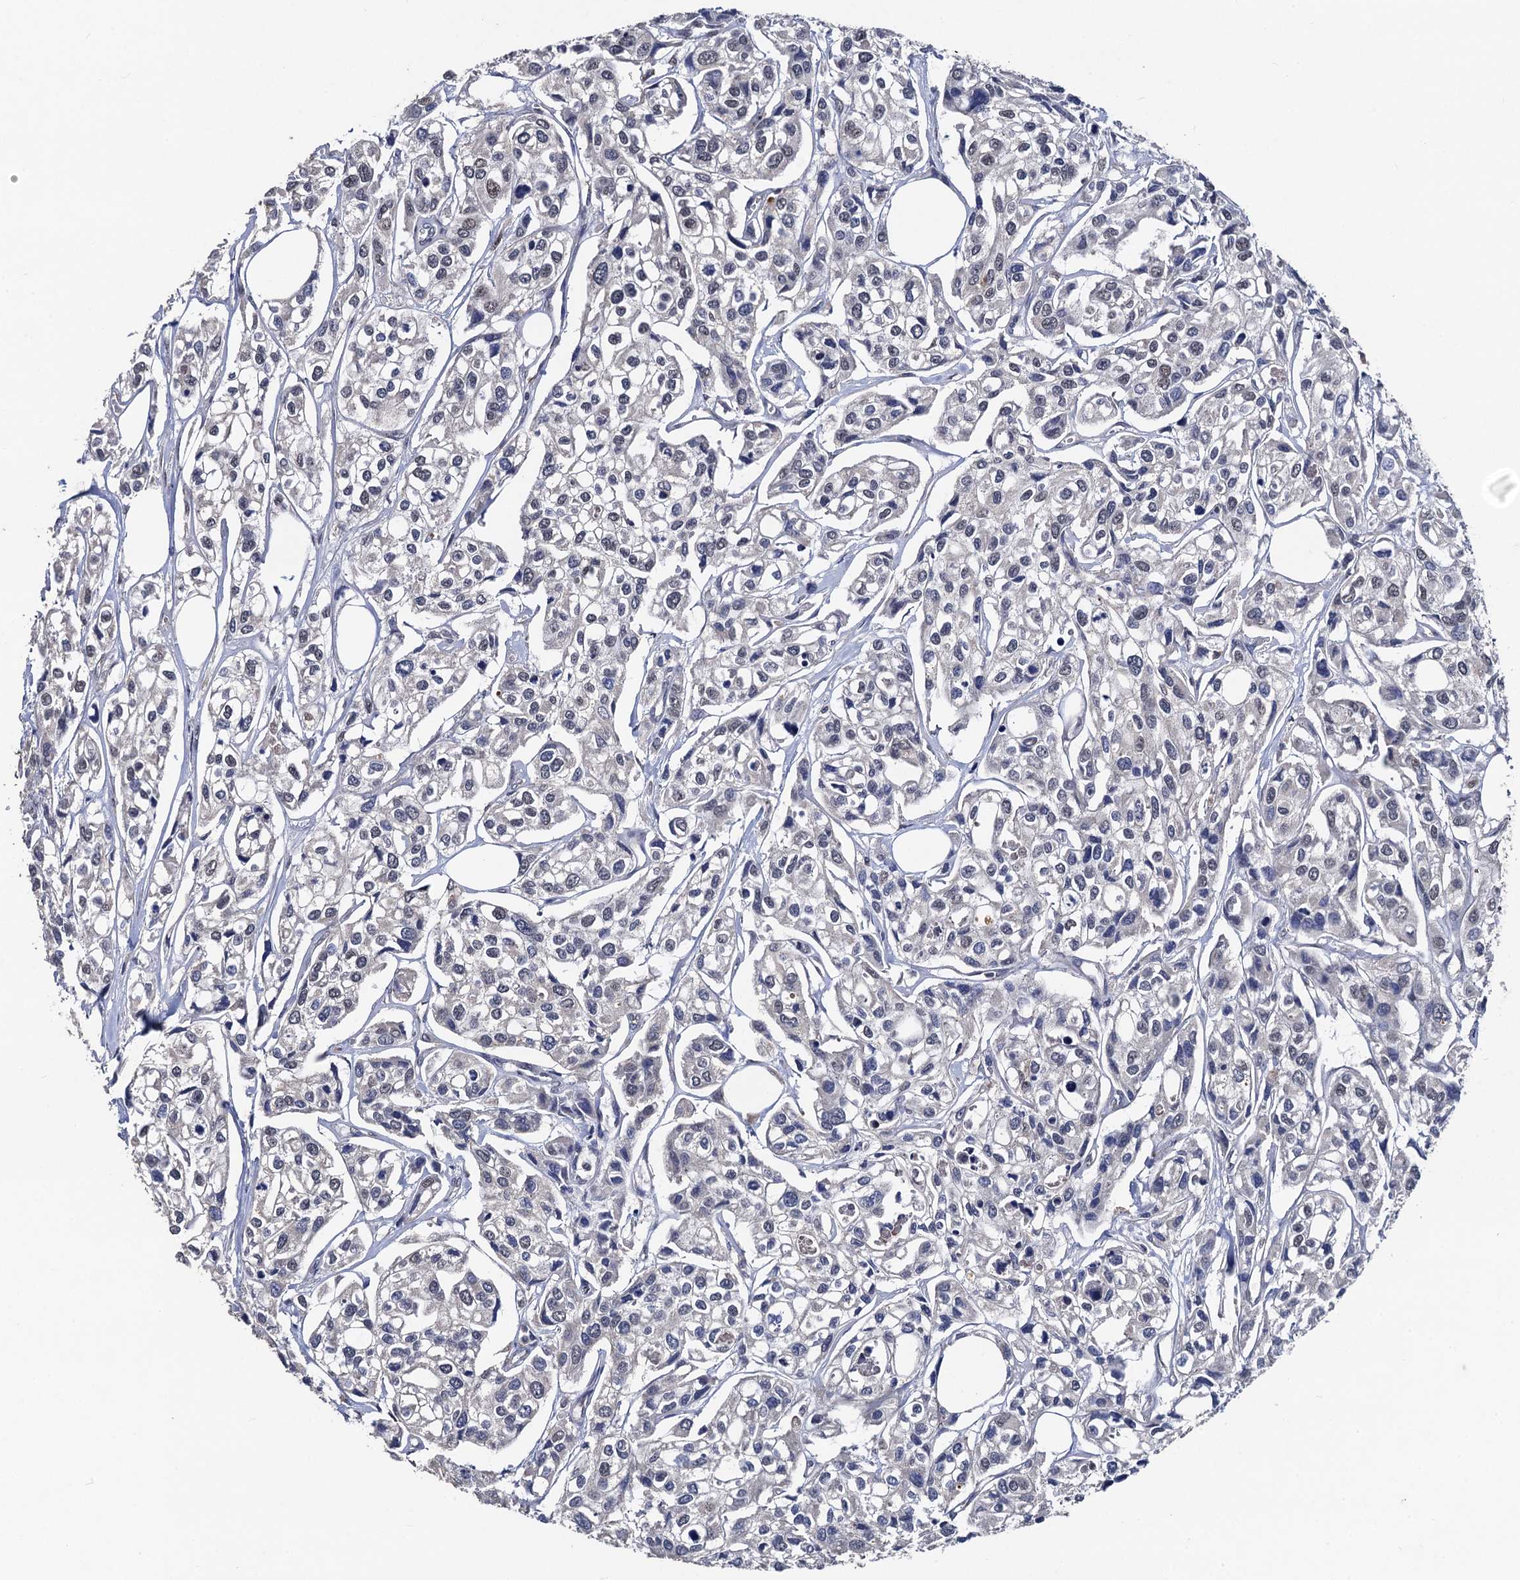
{"staining": {"intensity": "weak", "quantity": "<25%", "location": "nuclear"}, "tissue": "urothelial cancer", "cell_type": "Tumor cells", "image_type": "cancer", "snomed": [{"axis": "morphology", "description": "Urothelial carcinoma, High grade"}, {"axis": "topography", "description": "Urinary bladder"}], "caption": "Micrograph shows no significant protein positivity in tumor cells of urothelial carcinoma (high-grade).", "gene": "PPTC7", "patient": {"sex": "male", "age": 67}}